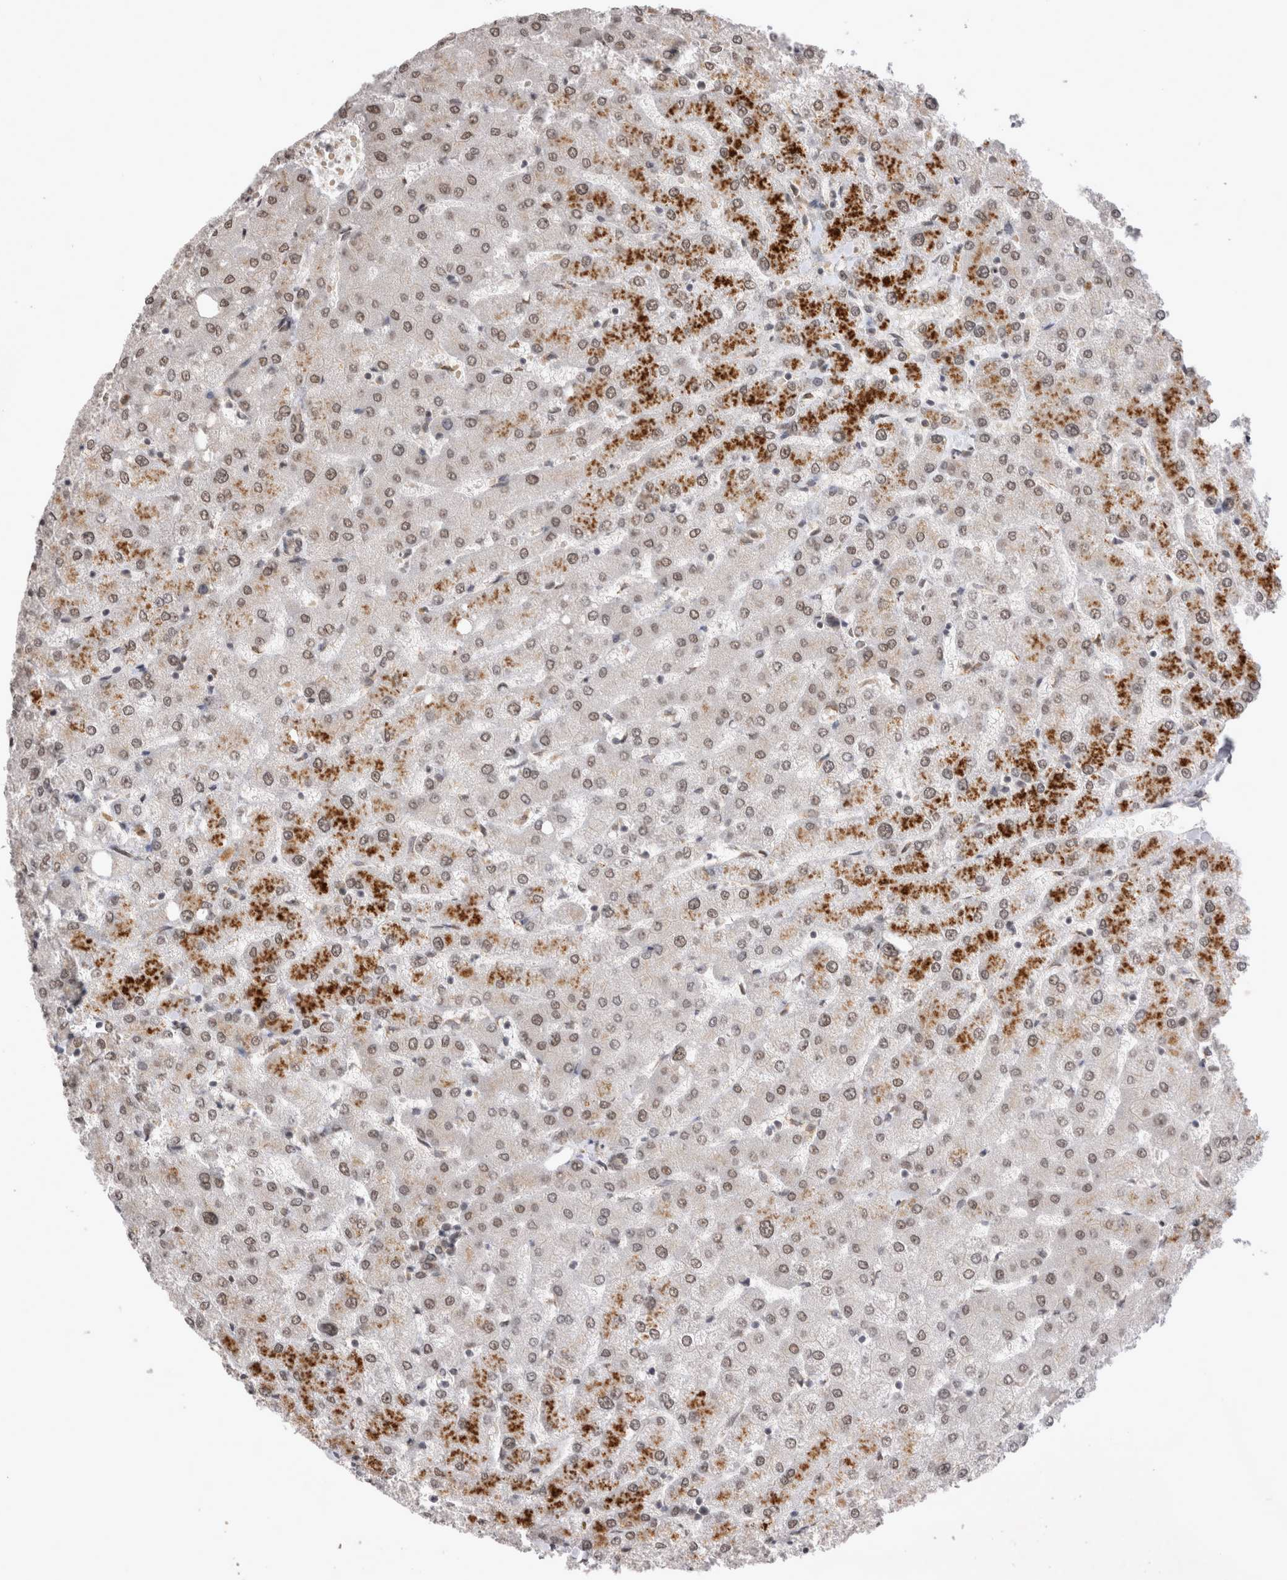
{"staining": {"intensity": "weak", "quantity": ">75%", "location": "nuclear"}, "tissue": "liver", "cell_type": "Cholangiocytes", "image_type": "normal", "snomed": [{"axis": "morphology", "description": "Normal tissue, NOS"}, {"axis": "topography", "description": "Liver"}], "caption": "IHC (DAB (3,3'-diaminobenzidine)) staining of unremarkable liver displays weak nuclear protein positivity in about >75% of cholangiocytes. (DAB (3,3'-diaminobenzidine) IHC with brightfield microscopy, high magnification).", "gene": "TMEM65", "patient": {"sex": "female", "age": 54}}